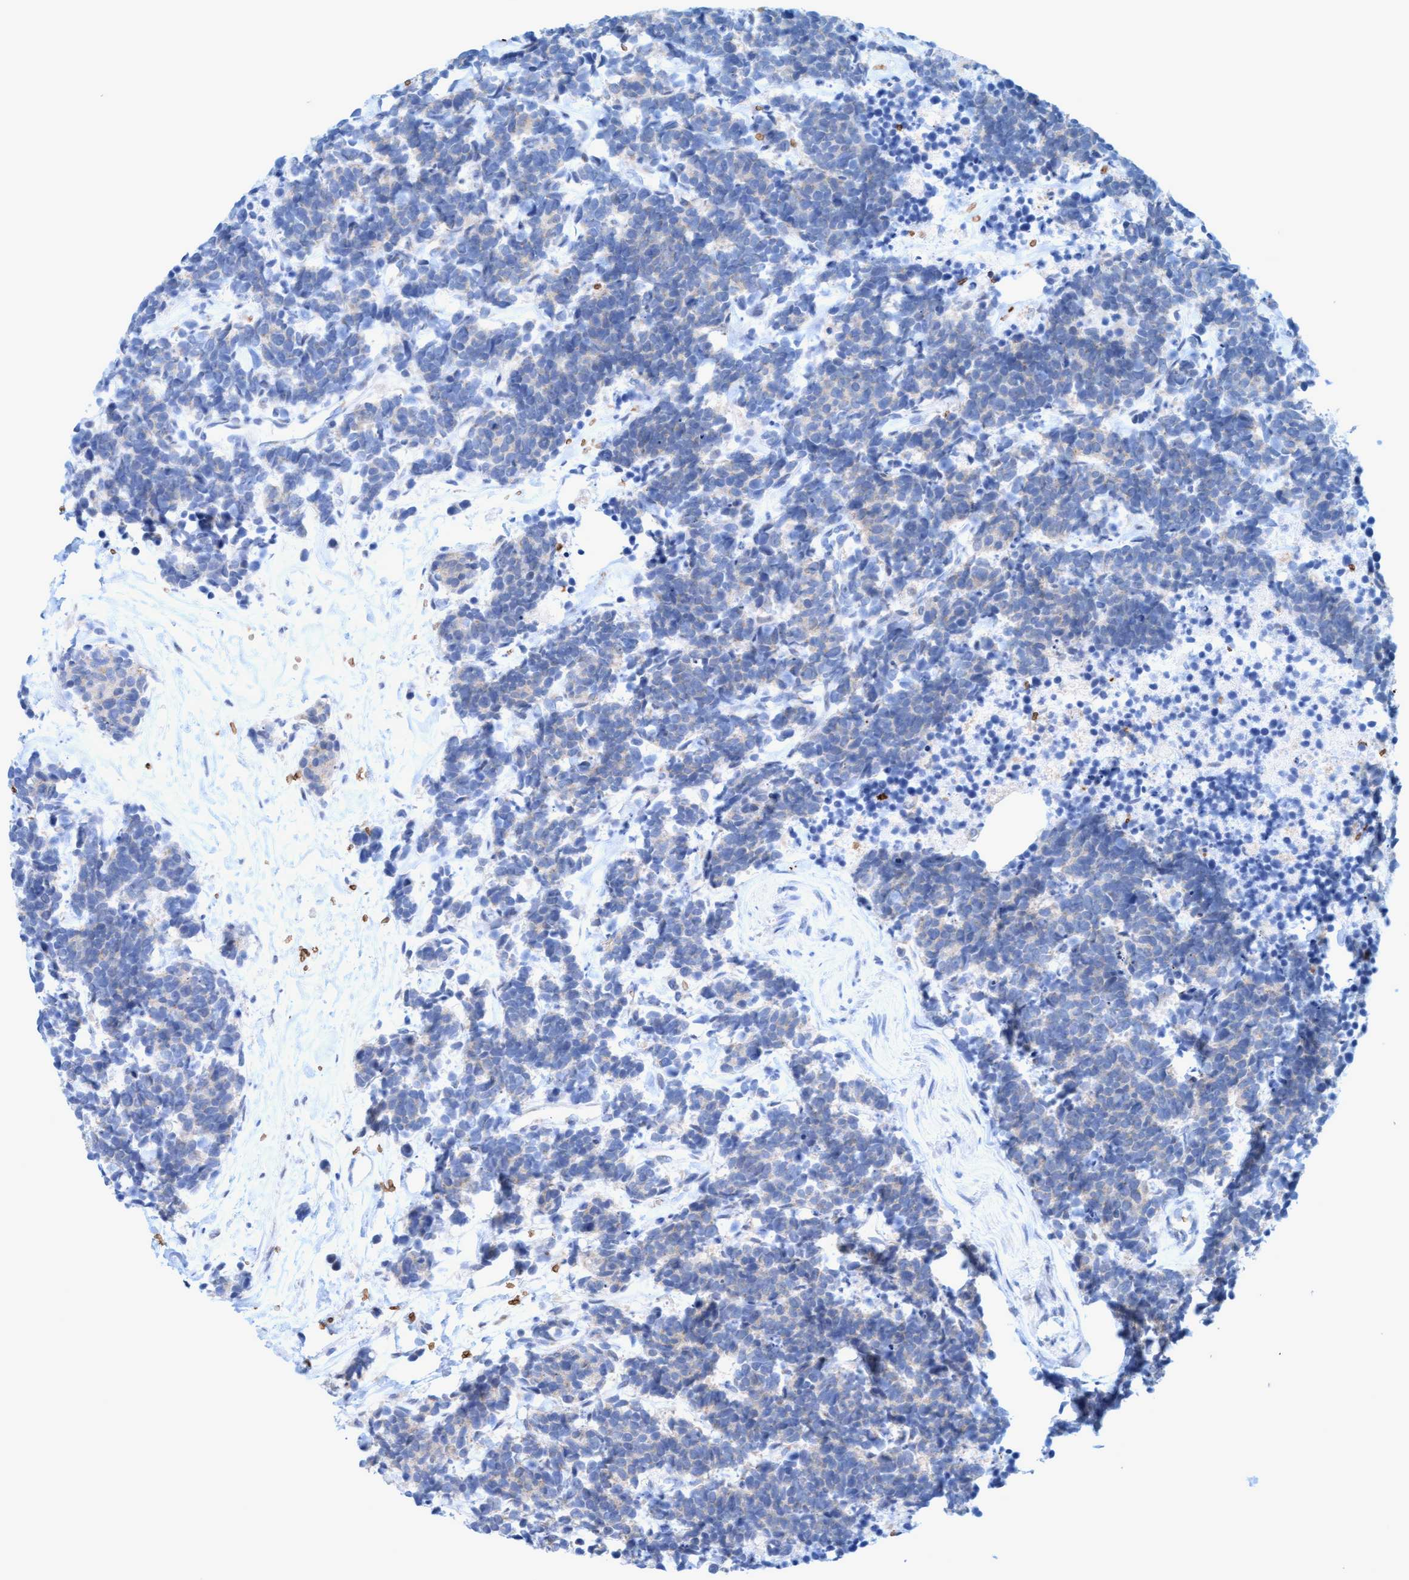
{"staining": {"intensity": "negative", "quantity": "none", "location": "none"}, "tissue": "carcinoid", "cell_type": "Tumor cells", "image_type": "cancer", "snomed": [{"axis": "morphology", "description": "Carcinoma, NOS"}, {"axis": "morphology", "description": "Carcinoid, malignant, NOS"}, {"axis": "topography", "description": "Urinary bladder"}], "caption": "Immunohistochemical staining of malignant carcinoid exhibits no significant expression in tumor cells. The staining was performed using DAB to visualize the protein expression in brown, while the nuclei were stained in blue with hematoxylin (Magnification: 20x).", "gene": "SPEM2", "patient": {"sex": "male", "age": 57}}